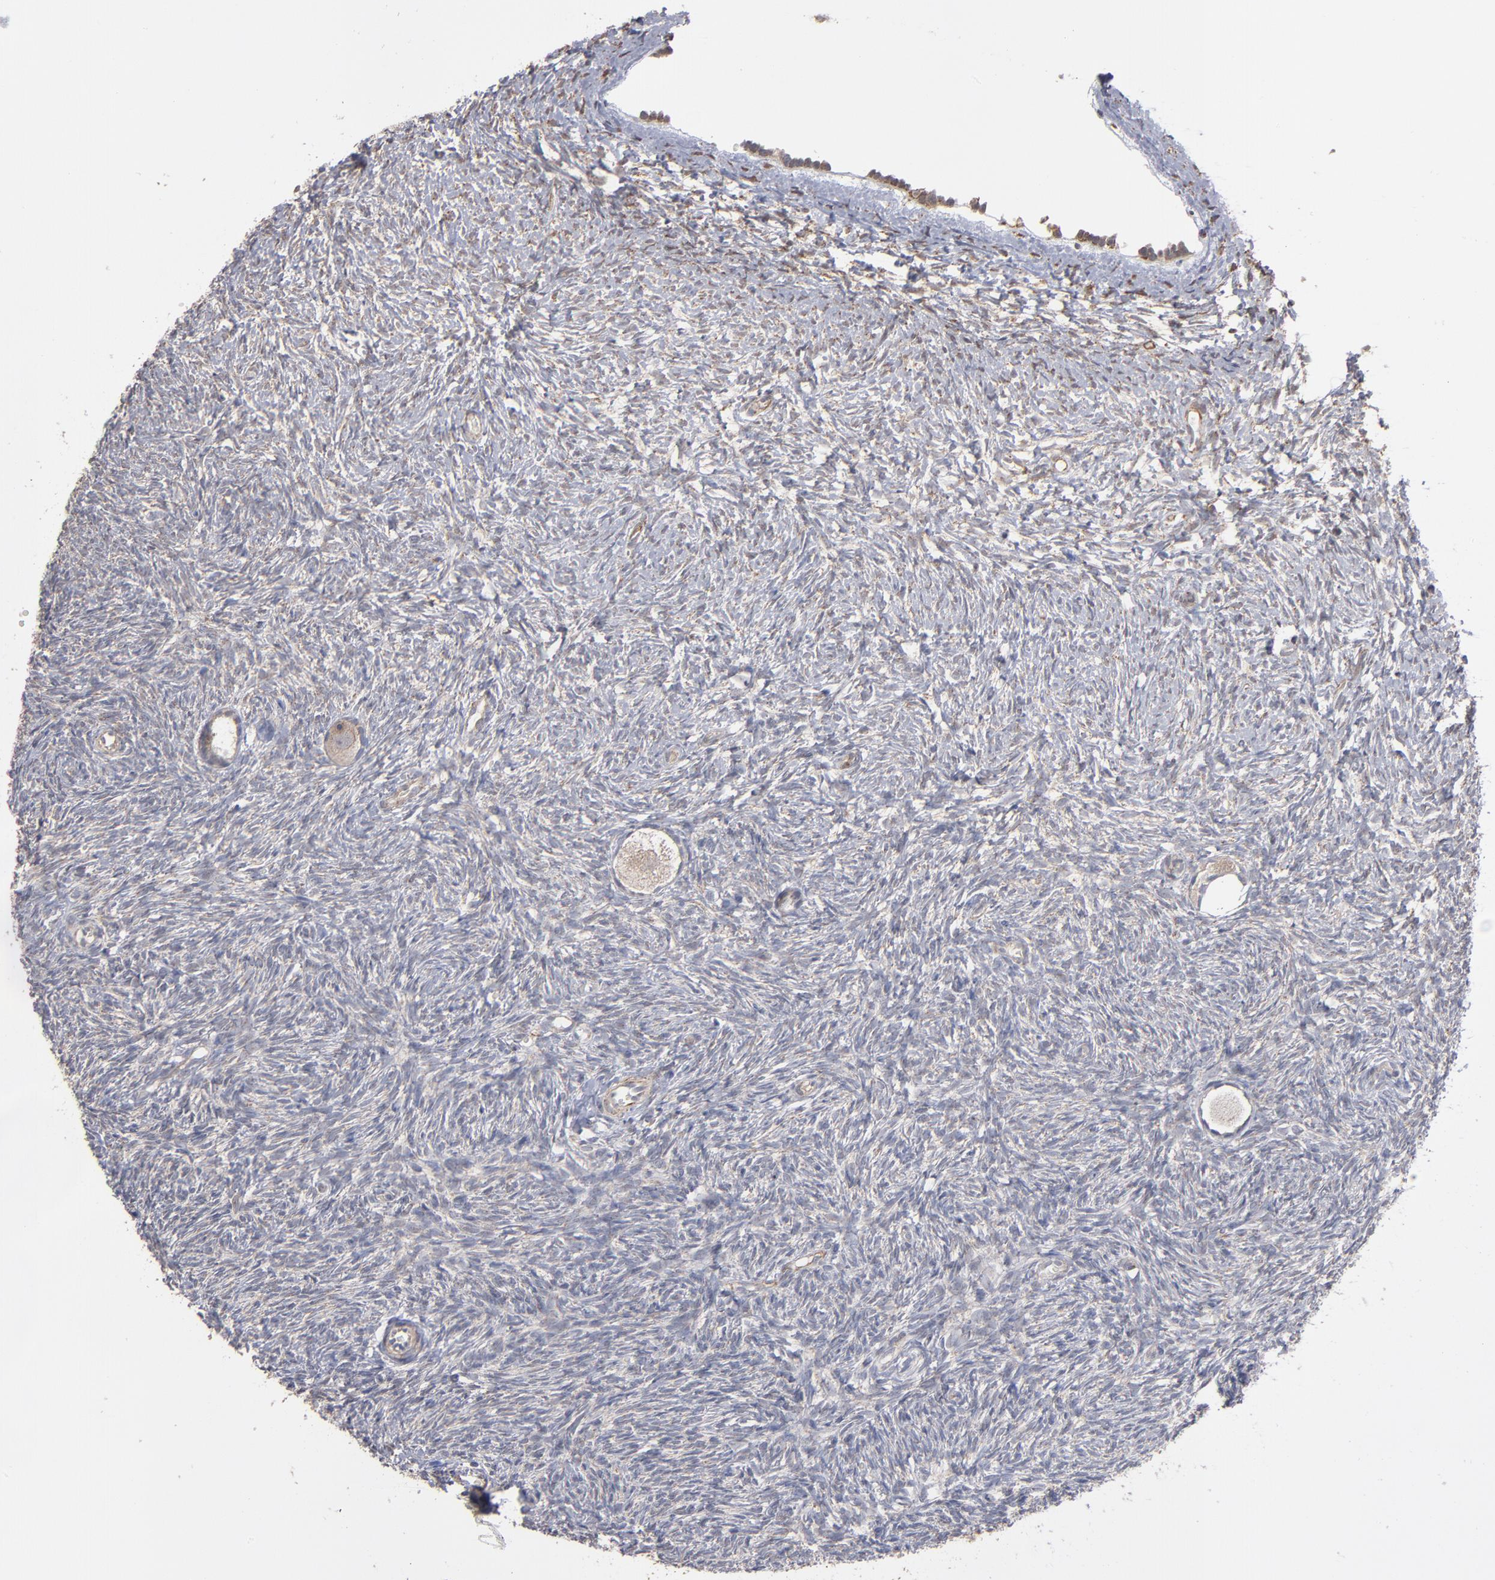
{"staining": {"intensity": "weak", "quantity": ">75%", "location": "cytoplasmic/membranous"}, "tissue": "ovary", "cell_type": "Follicle cells", "image_type": "normal", "snomed": [{"axis": "morphology", "description": "Normal tissue, NOS"}, {"axis": "topography", "description": "Ovary"}], "caption": "An image of ovary stained for a protein exhibits weak cytoplasmic/membranous brown staining in follicle cells.", "gene": "MIPOL1", "patient": {"sex": "female", "age": 35}}